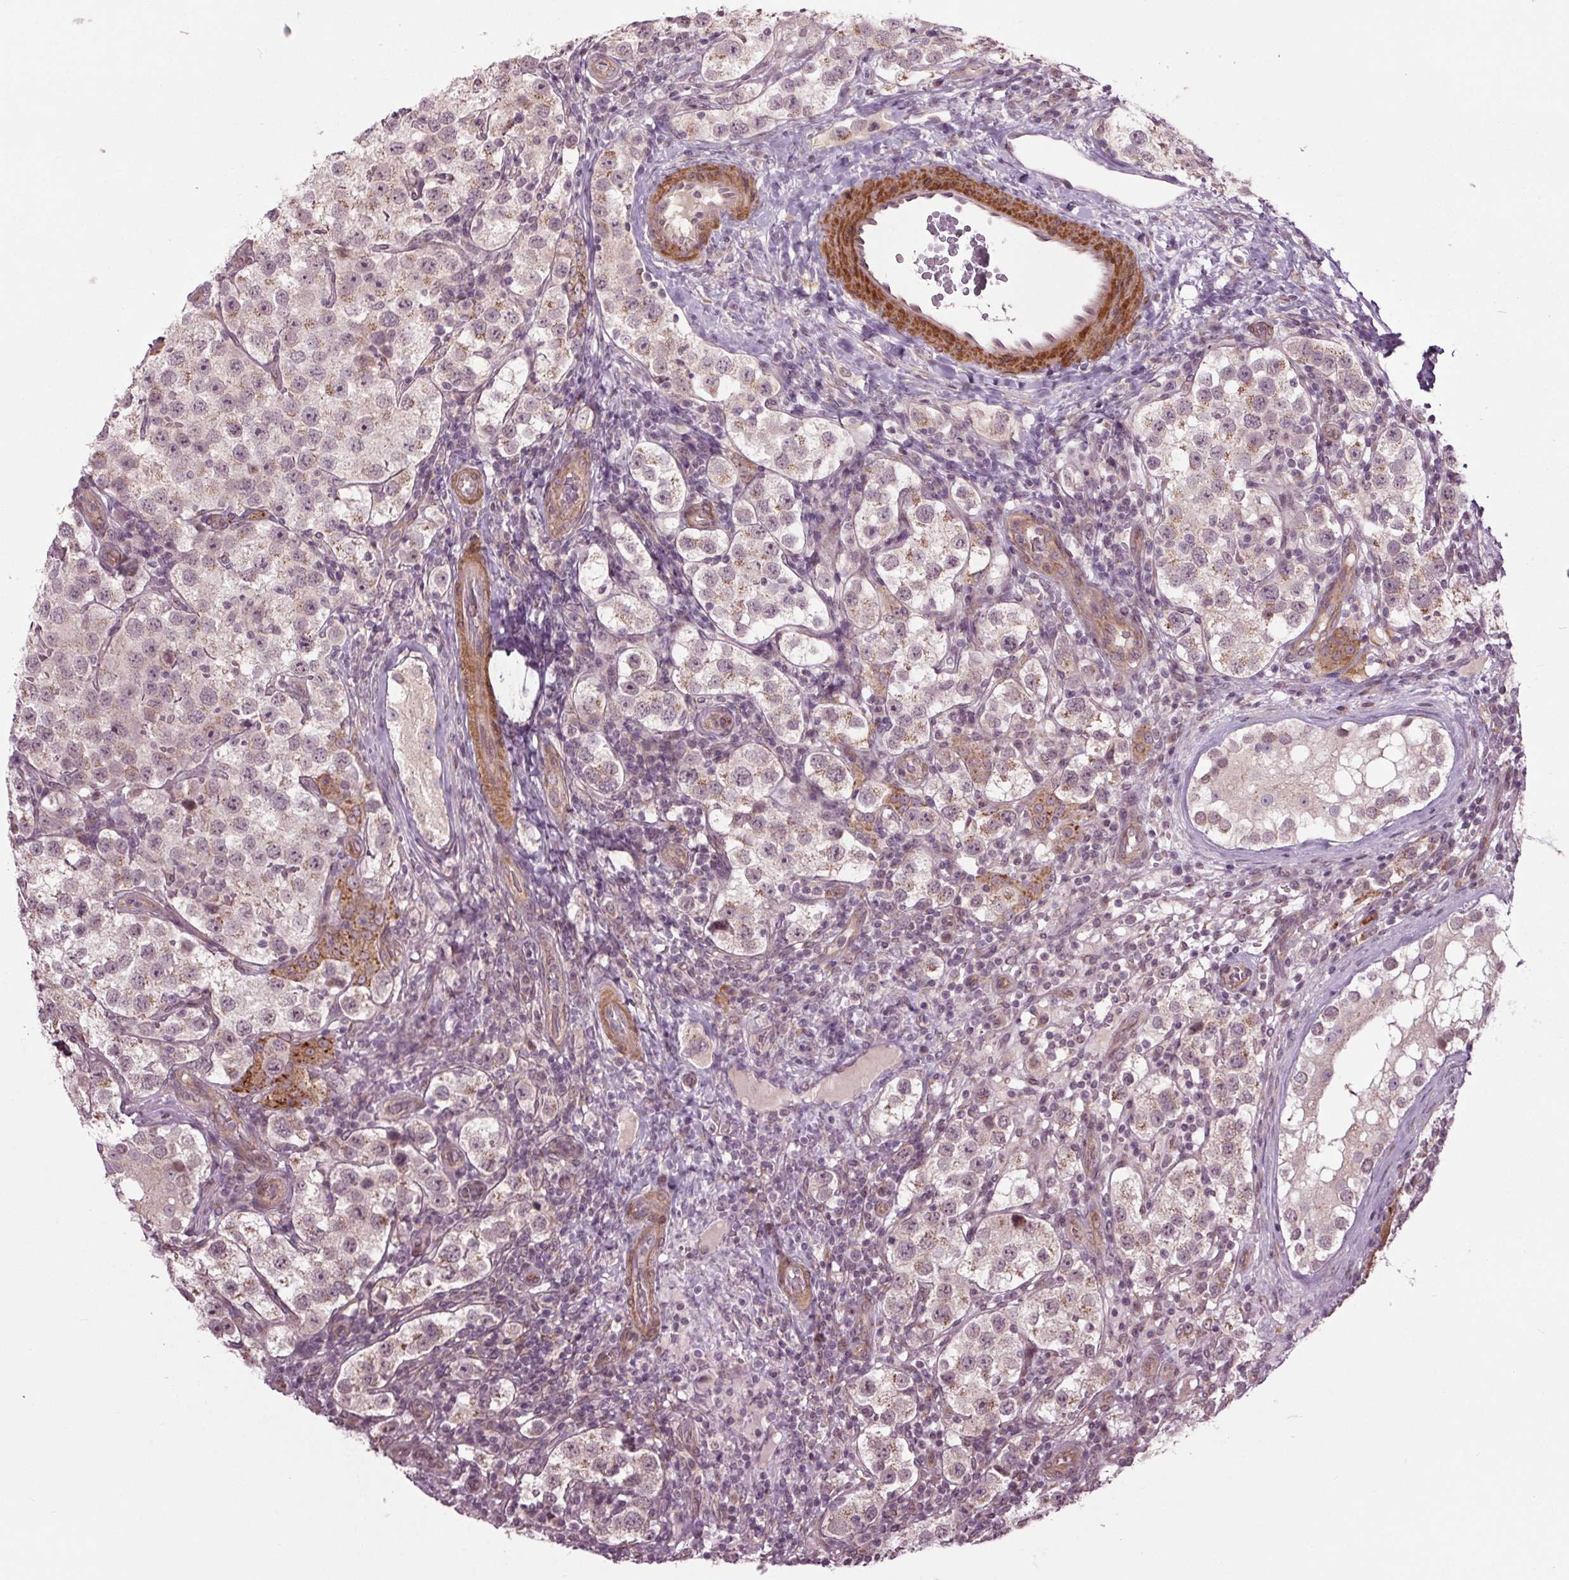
{"staining": {"intensity": "moderate", "quantity": "<25%", "location": "cytoplasmic/membranous"}, "tissue": "testis cancer", "cell_type": "Tumor cells", "image_type": "cancer", "snomed": [{"axis": "morphology", "description": "Seminoma, NOS"}, {"axis": "topography", "description": "Testis"}], "caption": "This micrograph exhibits testis cancer (seminoma) stained with immunohistochemistry to label a protein in brown. The cytoplasmic/membranous of tumor cells show moderate positivity for the protein. Nuclei are counter-stained blue.", "gene": "HAUS5", "patient": {"sex": "male", "age": 37}}